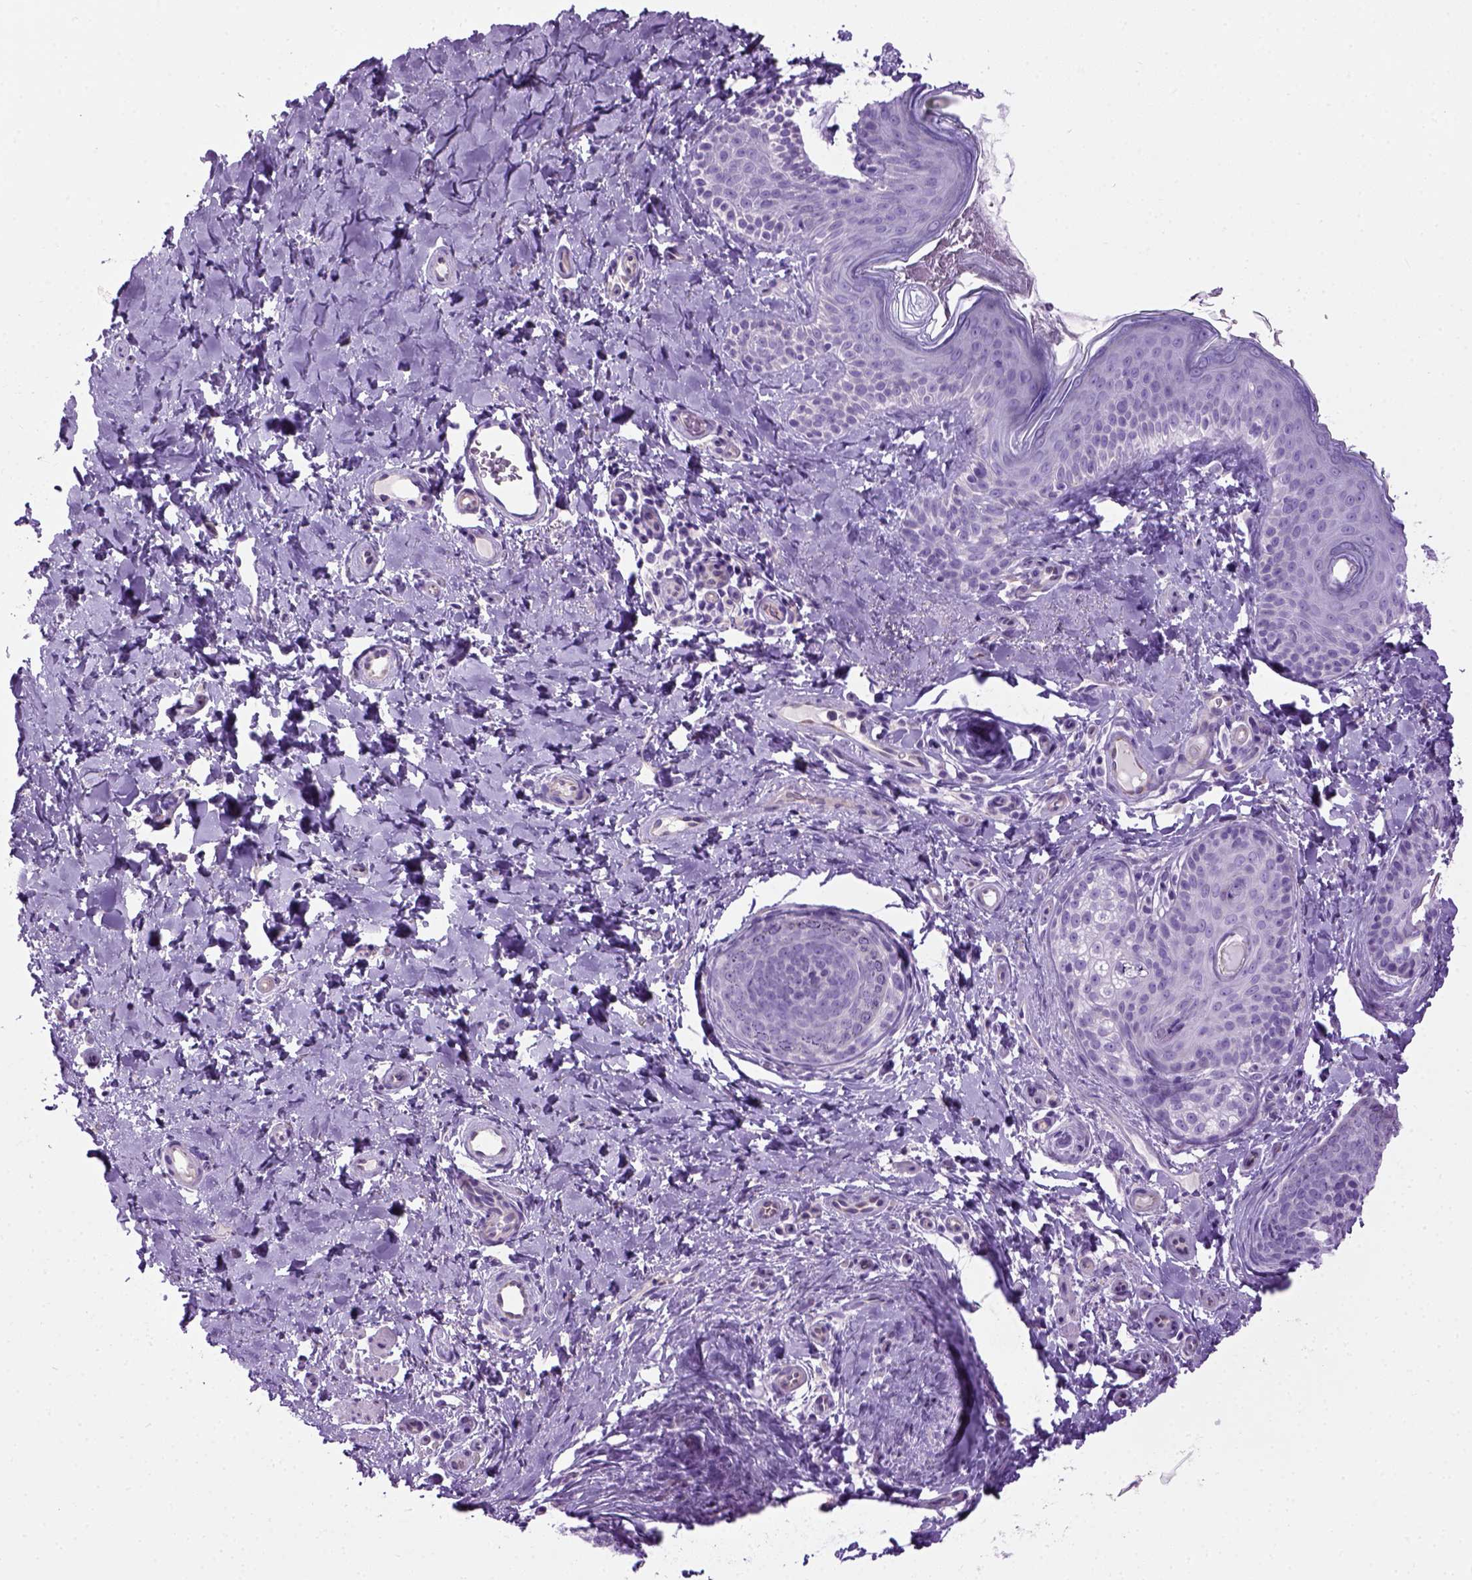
{"staining": {"intensity": "negative", "quantity": "none", "location": "none"}, "tissue": "skin cancer", "cell_type": "Tumor cells", "image_type": "cancer", "snomed": [{"axis": "morphology", "description": "Basal cell carcinoma"}, {"axis": "topography", "description": "Skin"}], "caption": "Skin cancer was stained to show a protein in brown. There is no significant staining in tumor cells. (Immunohistochemistry, brightfield microscopy, high magnification).", "gene": "GABRB2", "patient": {"sex": "male", "age": 89}}